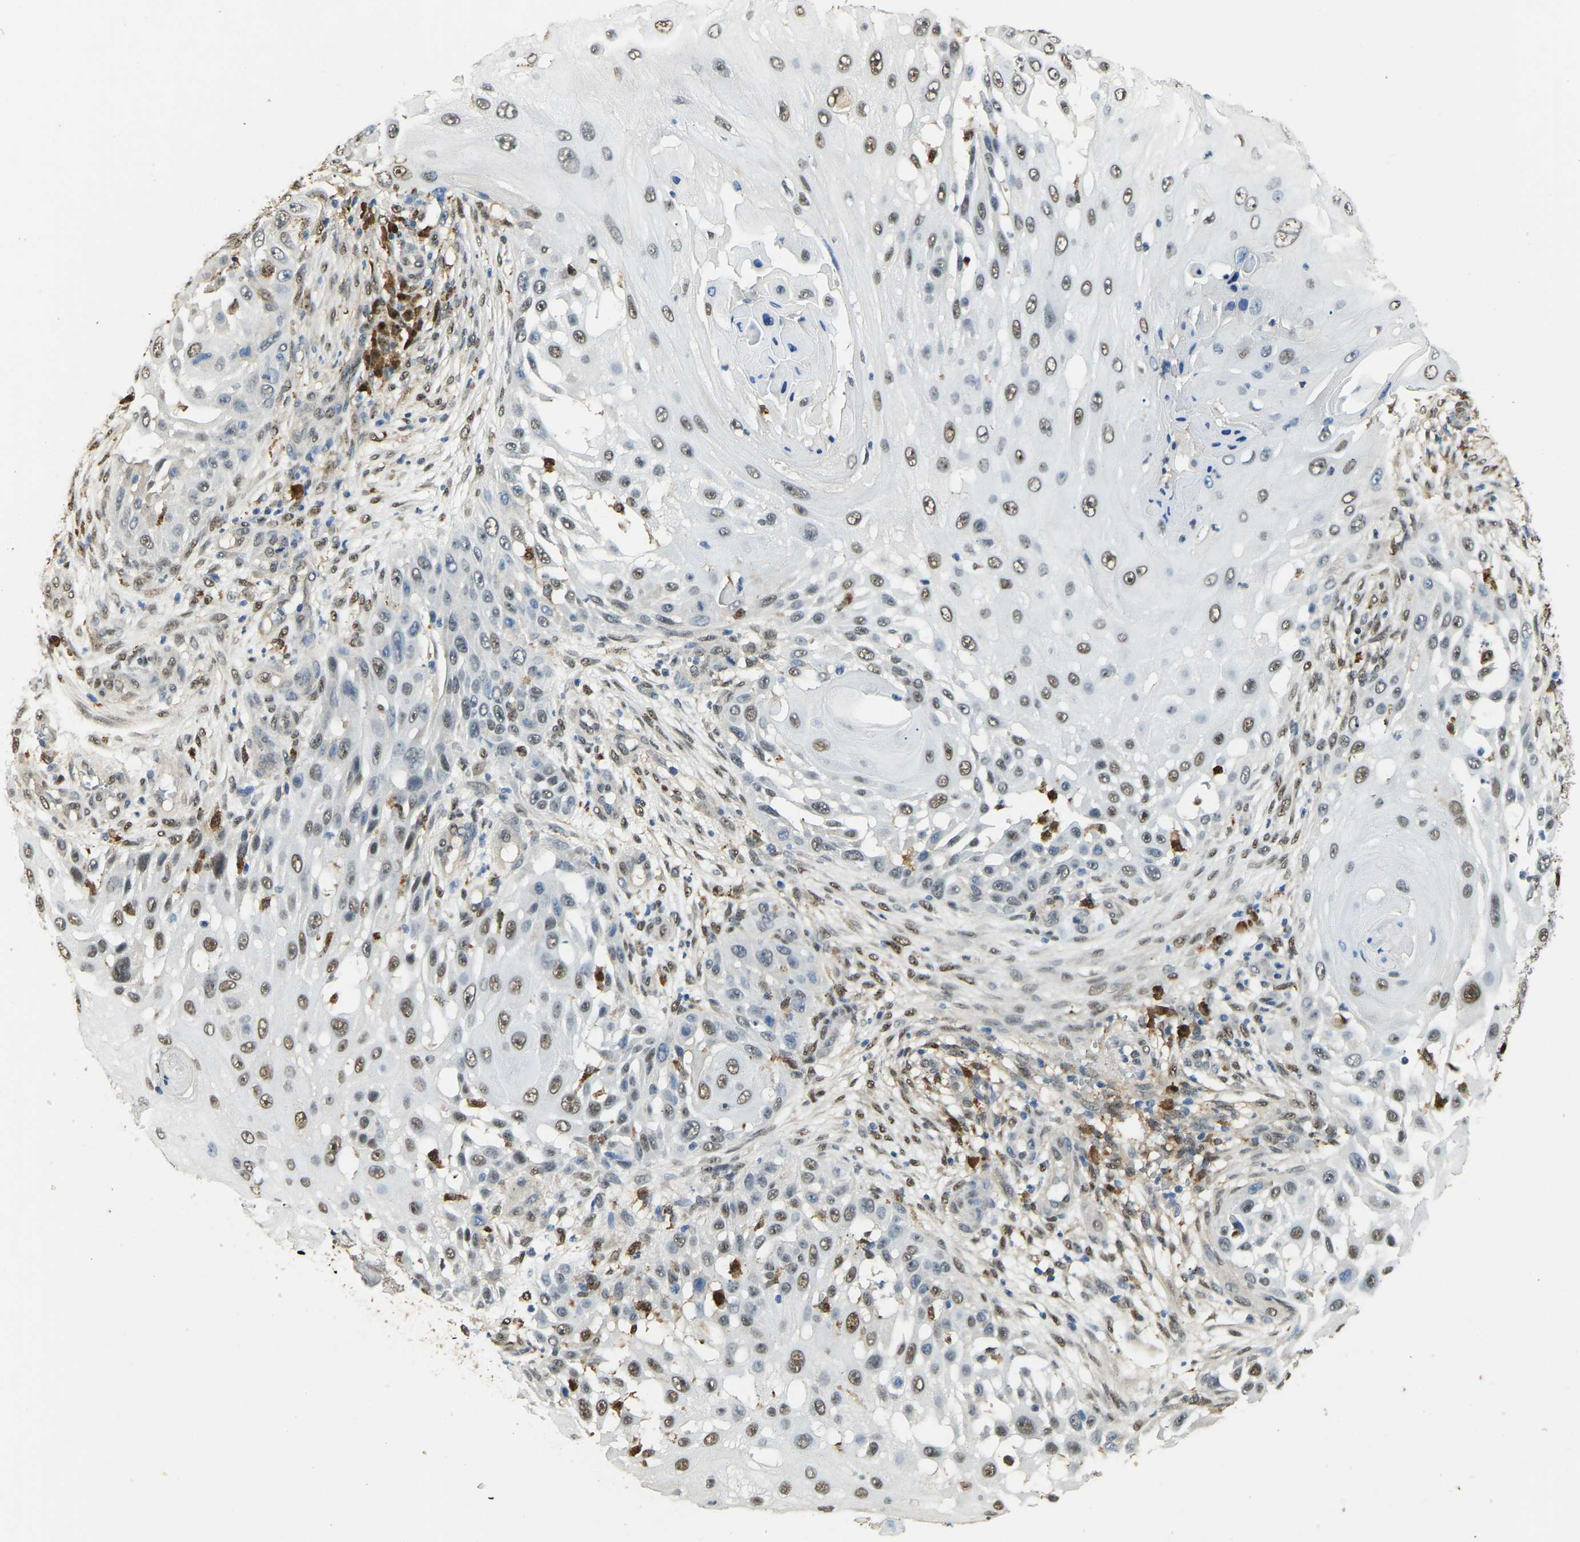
{"staining": {"intensity": "moderate", "quantity": ">75%", "location": "nuclear"}, "tissue": "skin cancer", "cell_type": "Tumor cells", "image_type": "cancer", "snomed": [{"axis": "morphology", "description": "Squamous cell carcinoma, NOS"}, {"axis": "topography", "description": "Skin"}], "caption": "Skin cancer (squamous cell carcinoma) stained with IHC exhibits moderate nuclear positivity in approximately >75% of tumor cells. (brown staining indicates protein expression, while blue staining denotes nuclei).", "gene": "NANS", "patient": {"sex": "female", "age": 44}}